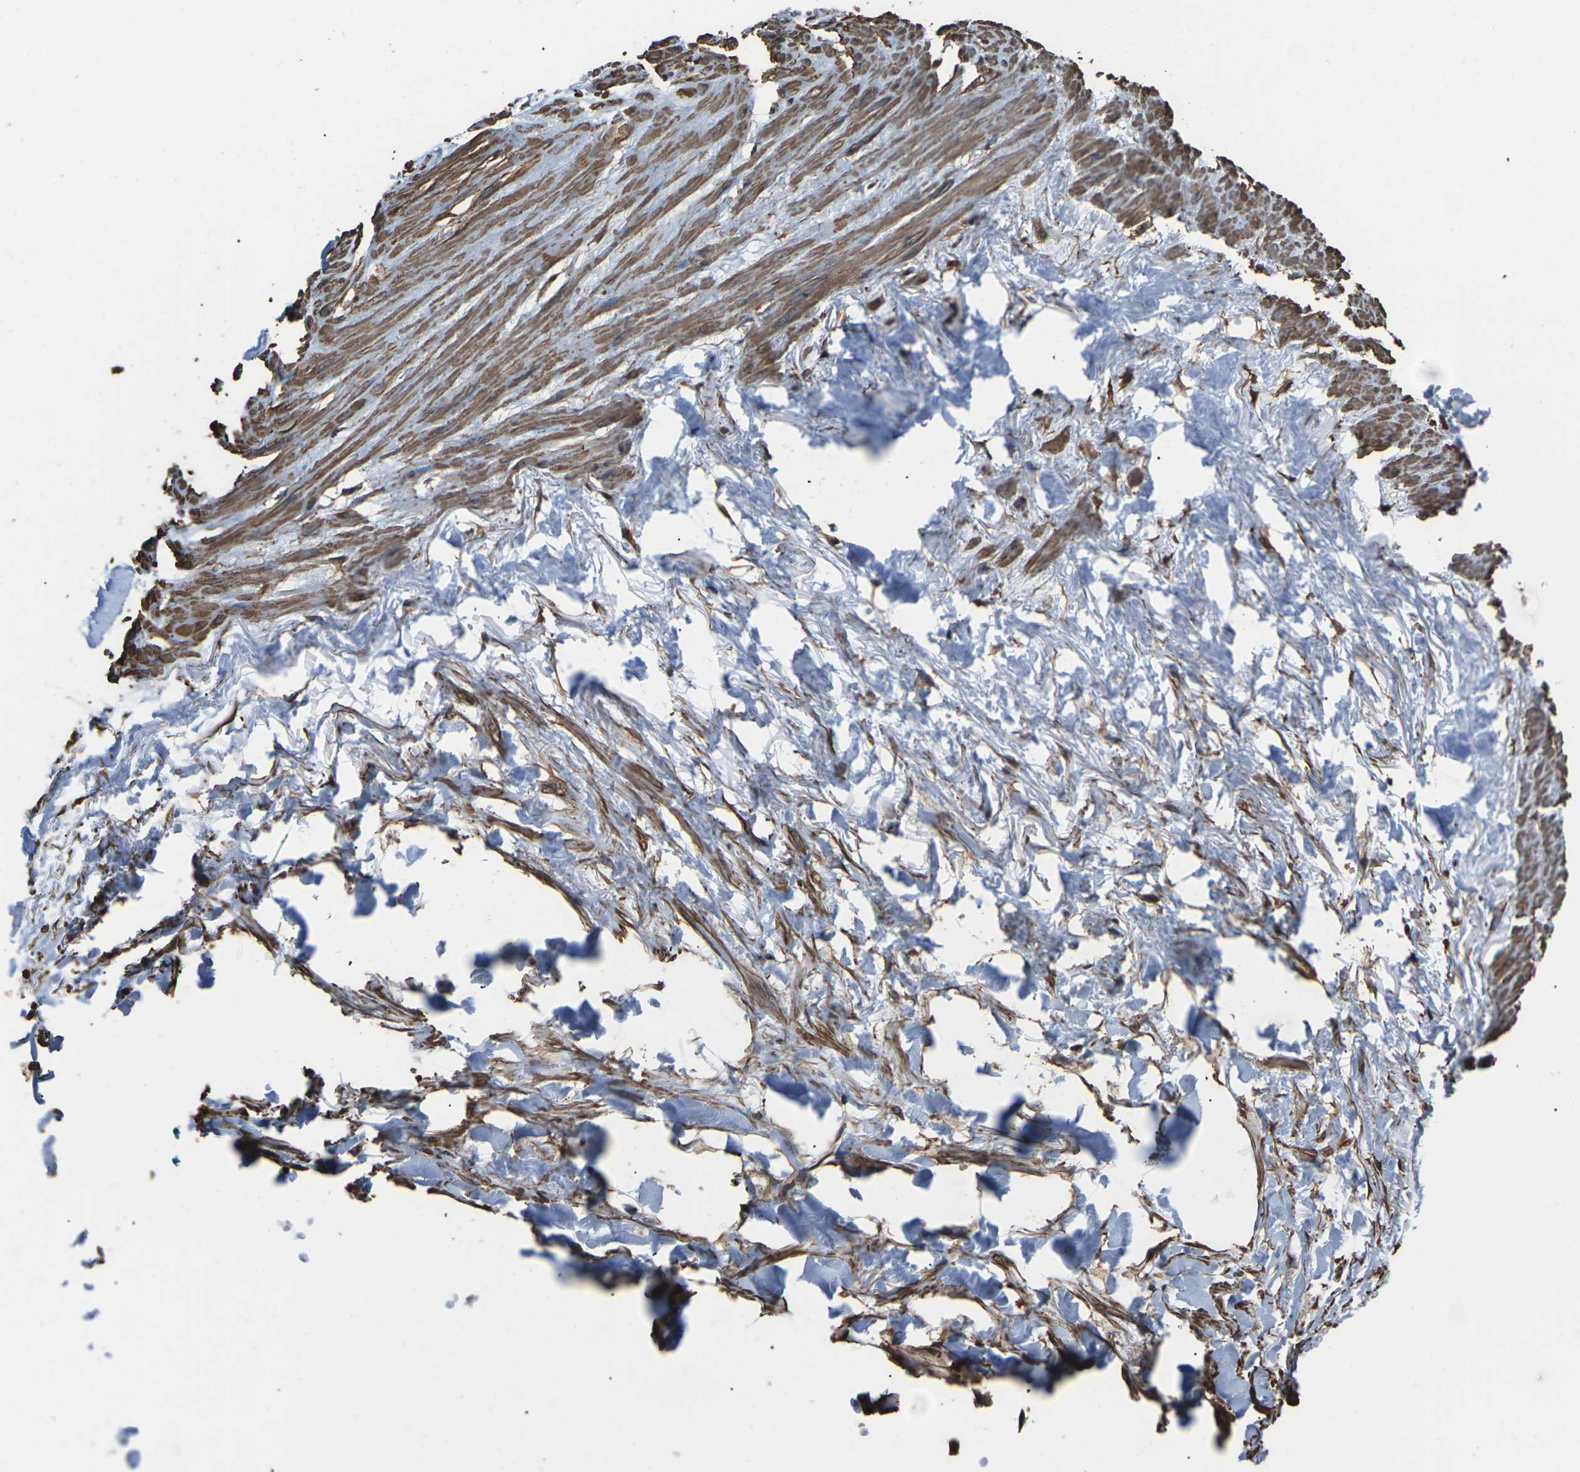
{"staining": {"intensity": "moderate", "quantity": ">75%", "location": "cytoplasmic/membranous"}, "tissue": "adipose tissue", "cell_type": "Adipocytes", "image_type": "normal", "snomed": [{"axis": "morphology", "description": "Normal tissue, NOS"}, {"axis": "topography", "description": "Adipose tissue"}, {"axis": "topography", "description": "Peripheral nerve tissue"}], "caption": "A high-resolution micrograph shows immunohistochemistry (IHC) staining of unremarkable adipose tissue, which shows moderate cytoplasmic/membranous staining in about >75% of adipocytes.", "gene": "DHPS", "patient": {"sex": "male", "age": 52}}